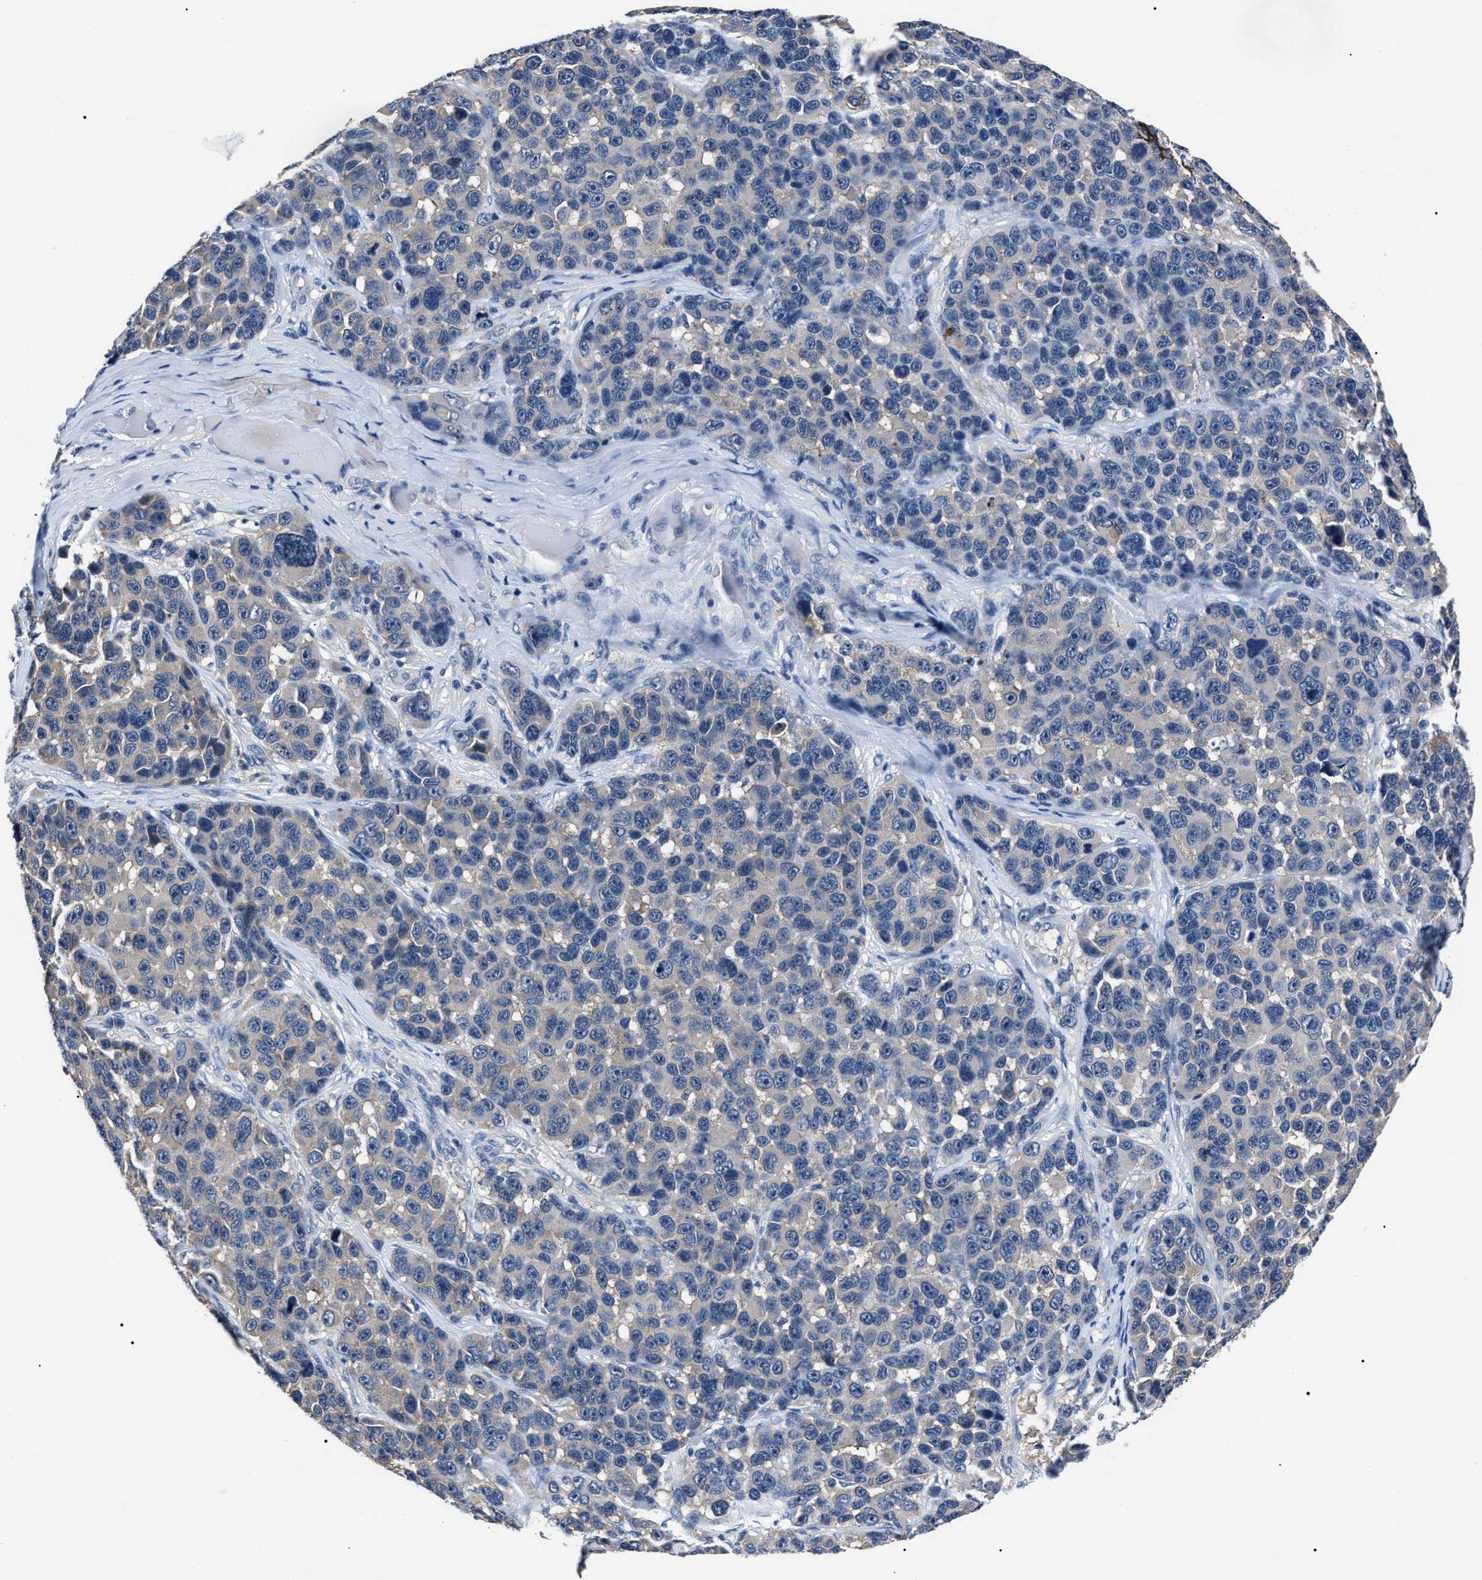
{"staining": {"intensity": "negative", "quantity": "none", "location": "none"}, "tissue": "melanoma", "cell_type": "Tumor cells", "image_type": "cancer", "snomed": [{"axis": "morphology", "description": "Malignant melanoma, NOS"}, {"axis": "topography", "description": "Skin"}], "caption": "This photomicrograph is of melanoma stained with immunohistochemistry (IHC) to label a protein in brown with the nuclei are counter-stained blue. There is no positivity in tumor cells.", "gene": "LRWD1", "patient": {"sex": "male", "age": 53}}